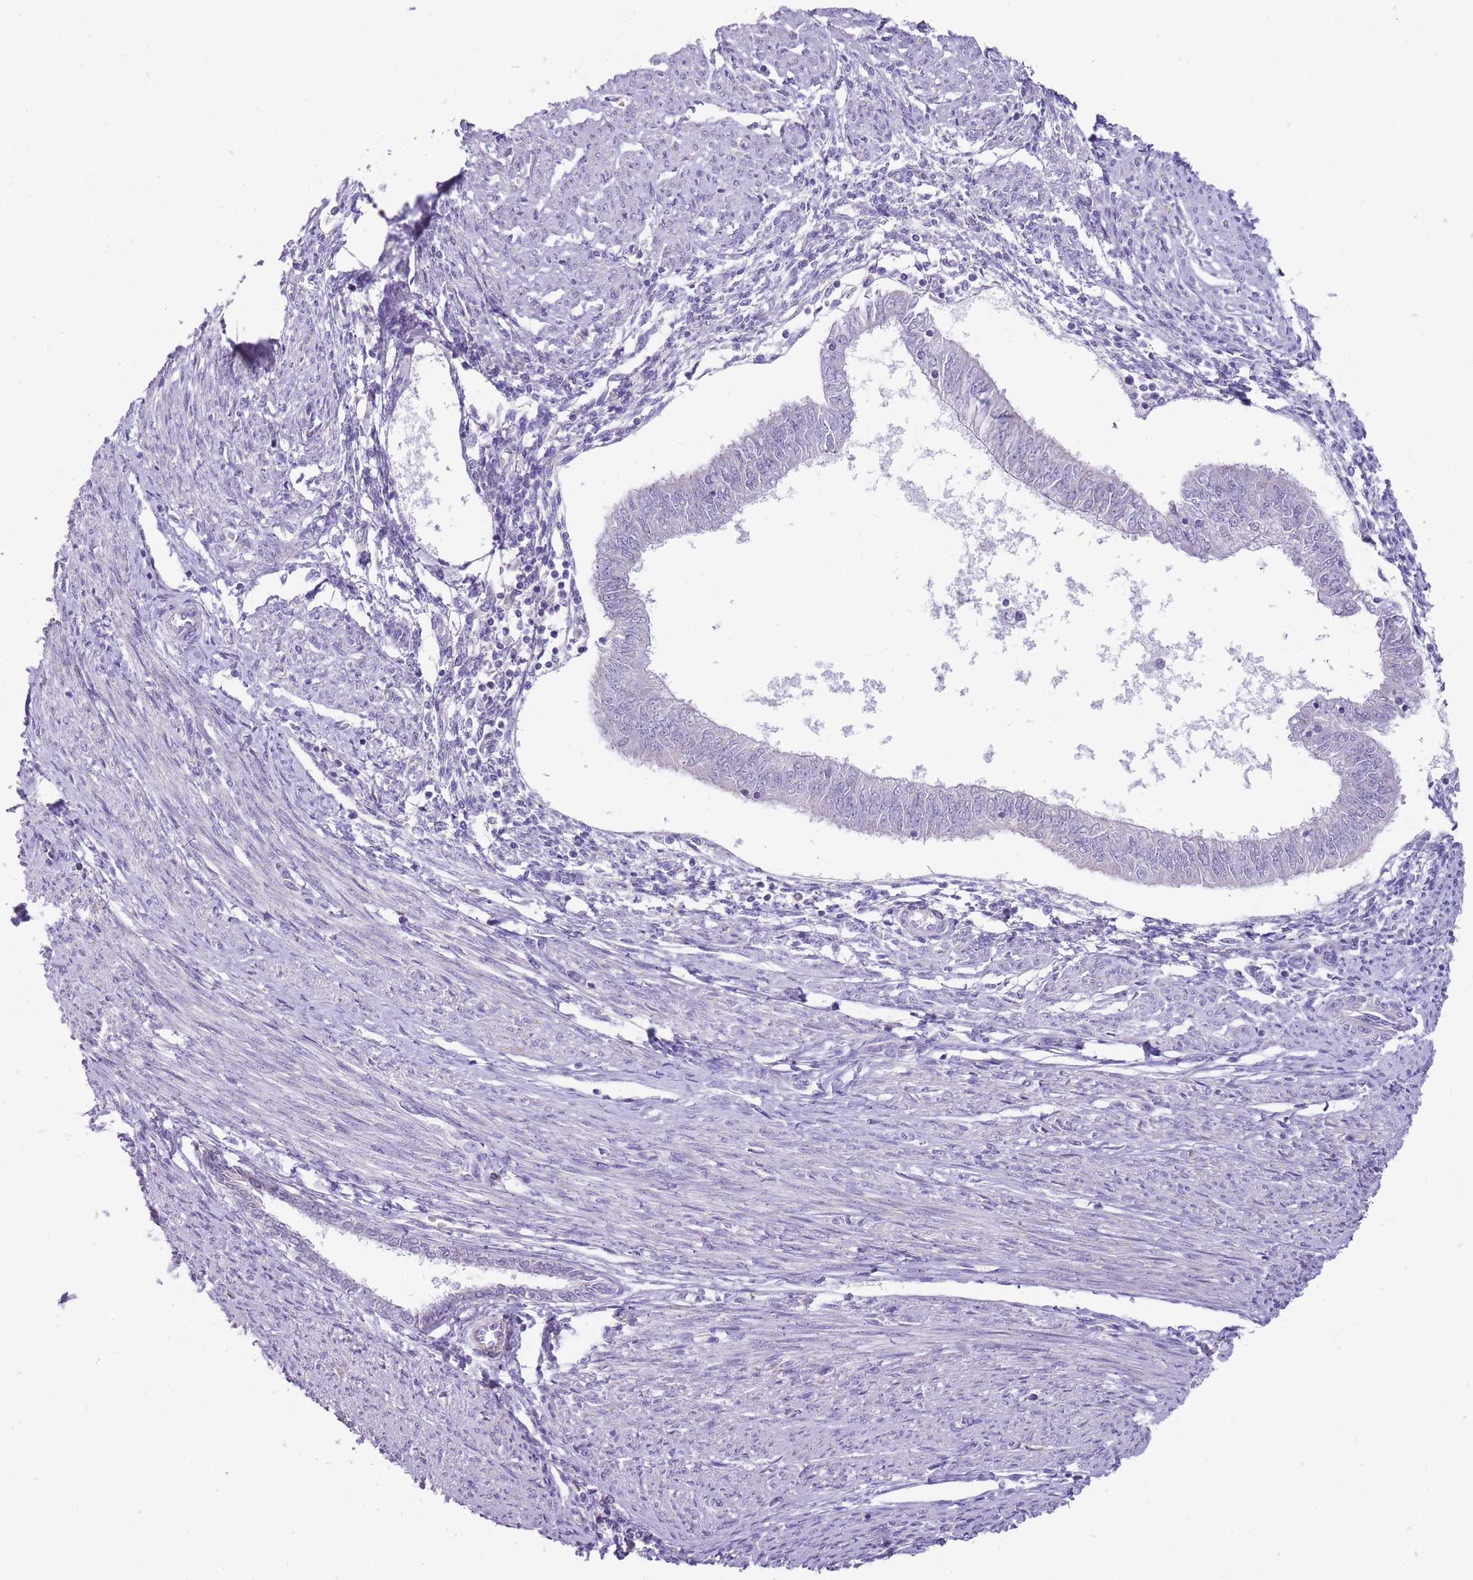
{"staining": {"intensity": "negative", "quantity": "none", "location": "none"}, "tissue": "endometrial cancer", "cell_type": "Tumor cells", "image_type": "cancer", "snomed": [{"axis": "morphology", "description": "Adenocarcinoma, NOS"}, {"axis": "topography", "description": "Endometrium"}], "caption": "Tumor cells are negative for protein expression in human endometrial cancer (adenocarcinoma).", "gene": "ERICH4", "patient": {"sex": "female", "age": 58}}